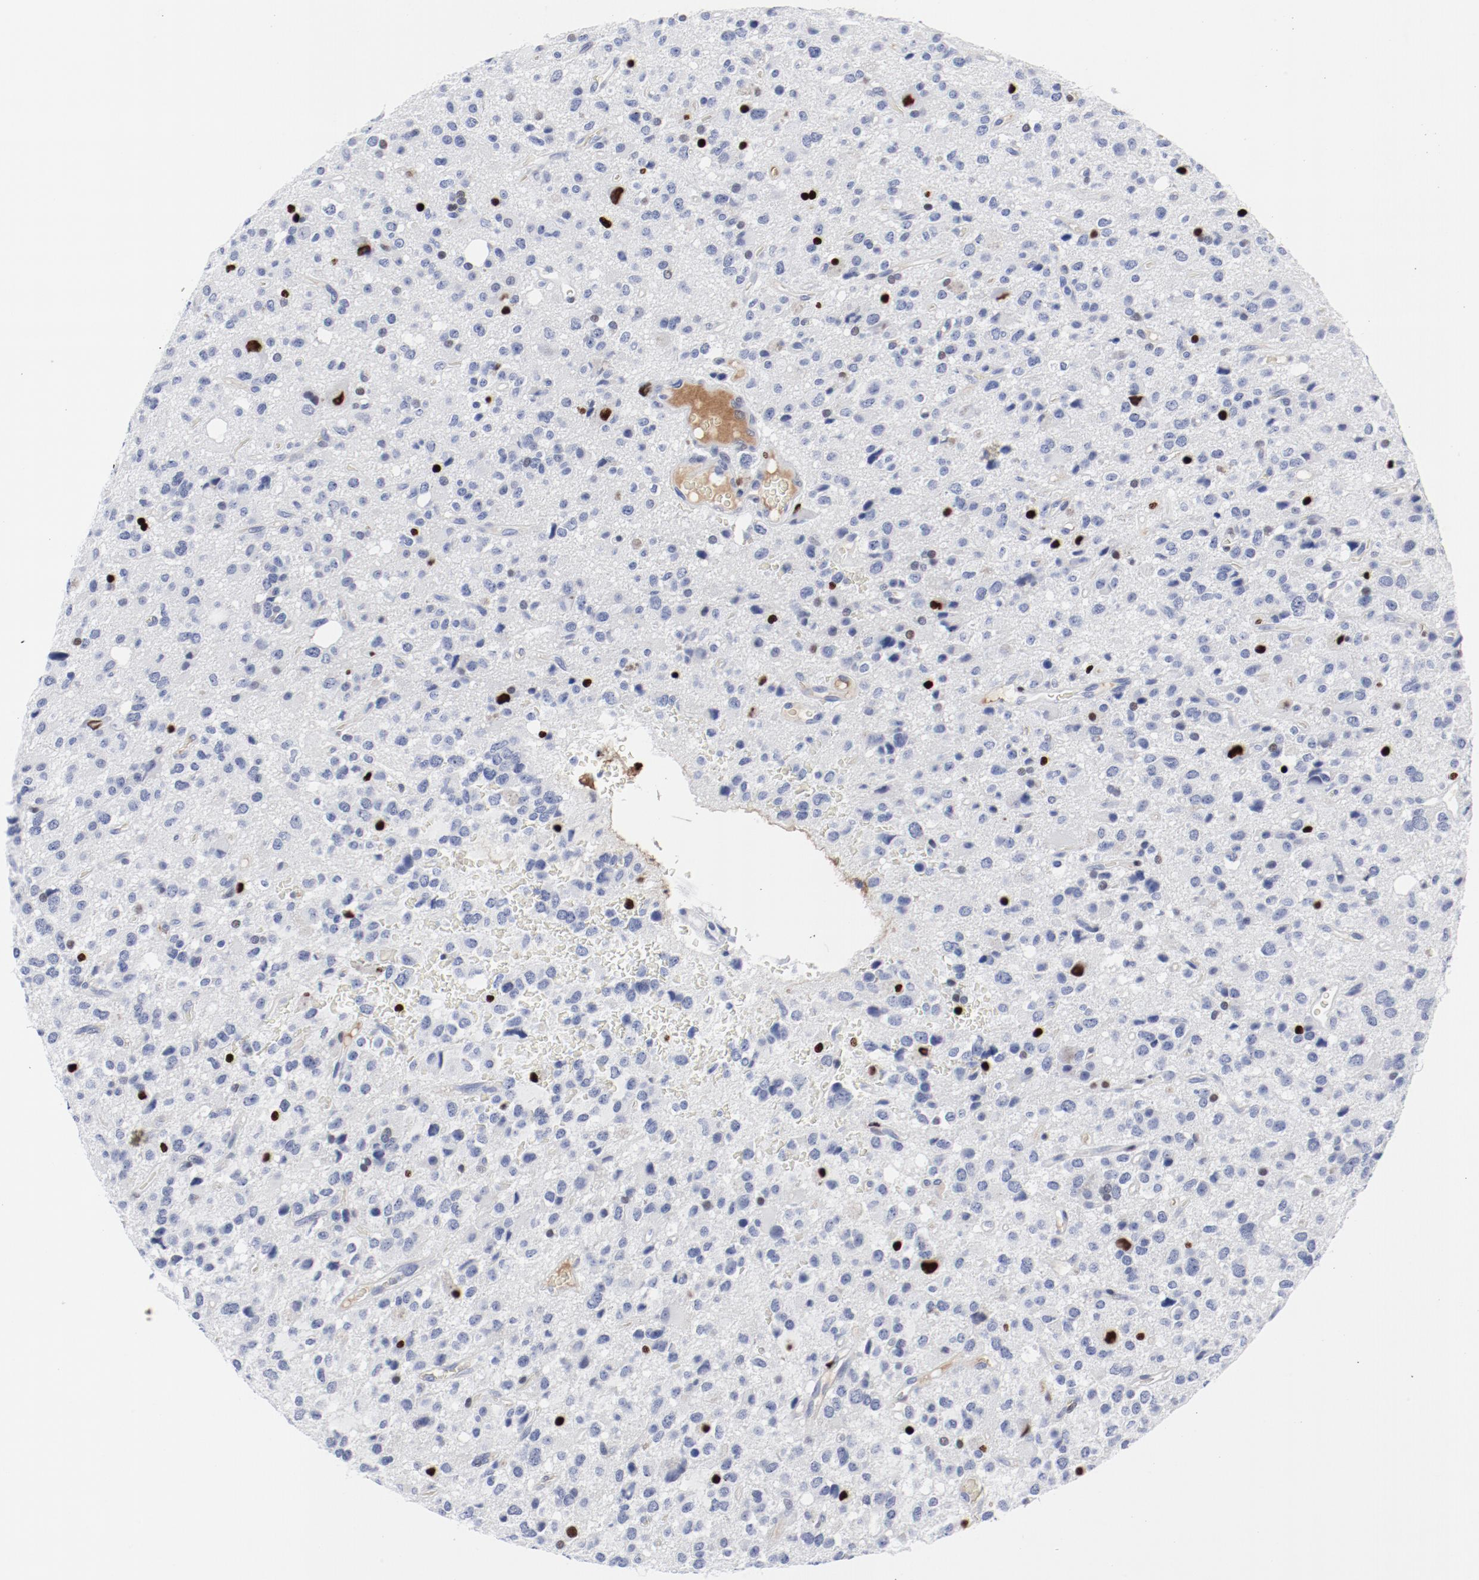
{"staining": {"intensity": "strong", "quantity": "25%-75%", "location": "nuclear"}, "tissue": "glioma", "cell_type": "Tumor cells", "image_type": "cancer", "snomed": [{"axis": "morphology", "description": "Glioma, malignant, High grade"}, {"axis": "topography", "description": "Brain"}], "caption": "The histopathology image displays immunohistochemical staining of malignant high-grade glioma. There is strong nuclear staining is appreciated in approximately 25%-75% of tumor cells. Nuclei are stained in blue.", "gene": "SMARCC2", "patient": {"sex": "male", "age": 47}}